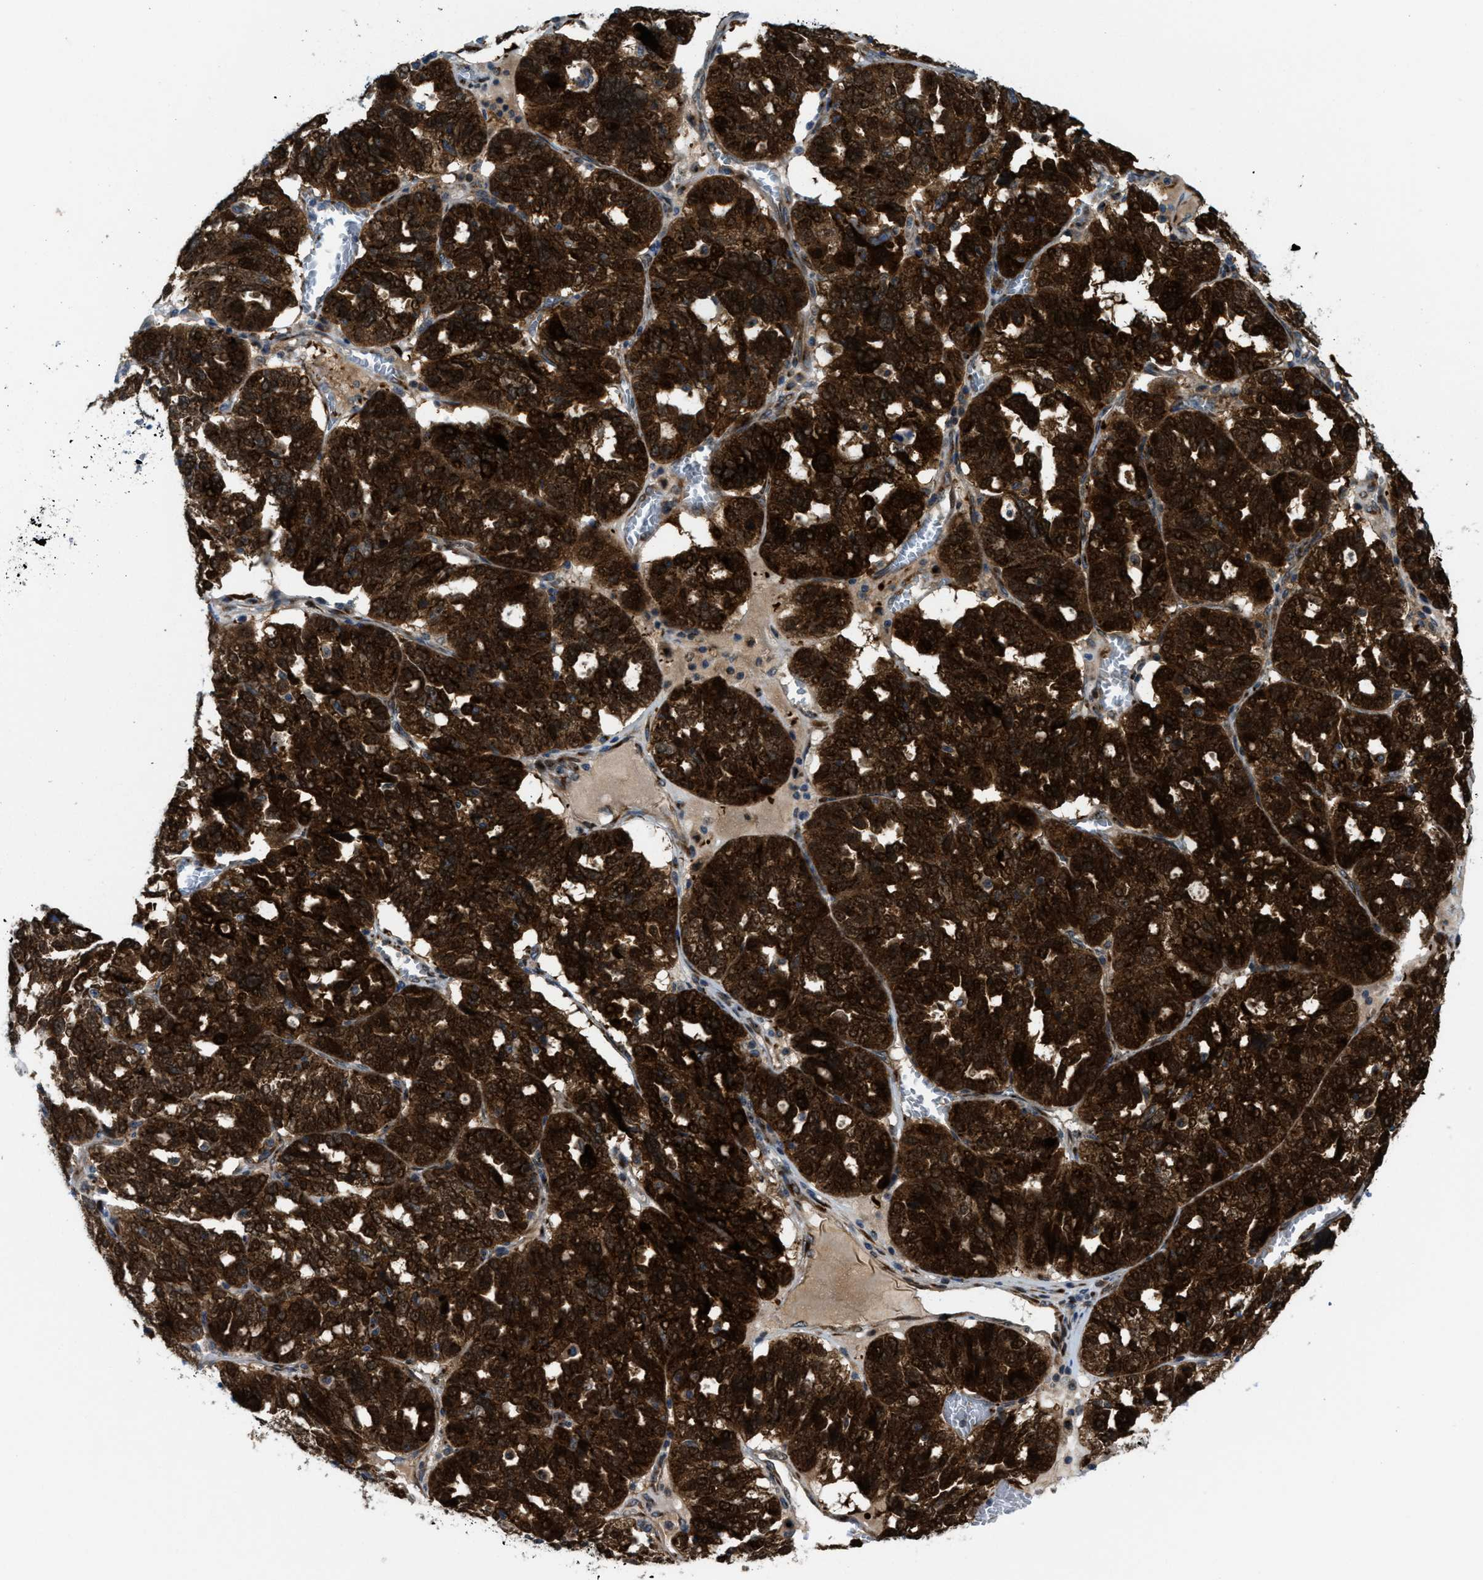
{"staining": {"intensity": "strong", "quantity": ">75%", "location": "cytoplasmic/membranous,nuclear"}, "tissue": "ovarian cancer", "cell_type": "Tumor cells", "image_type": "cancer", "snomed": [{"axis": "morphology", "description": "Cystadenocarcinoma, serous, NOS"}, {"axis": "topography", "description": "Ovary"}], "caption": "Ovarian cancer stained with a protein marker demonstrates strong staining in tumor cells.", "gene": "SLC38A10", "patient": {"sex": "female", "age": 59}}